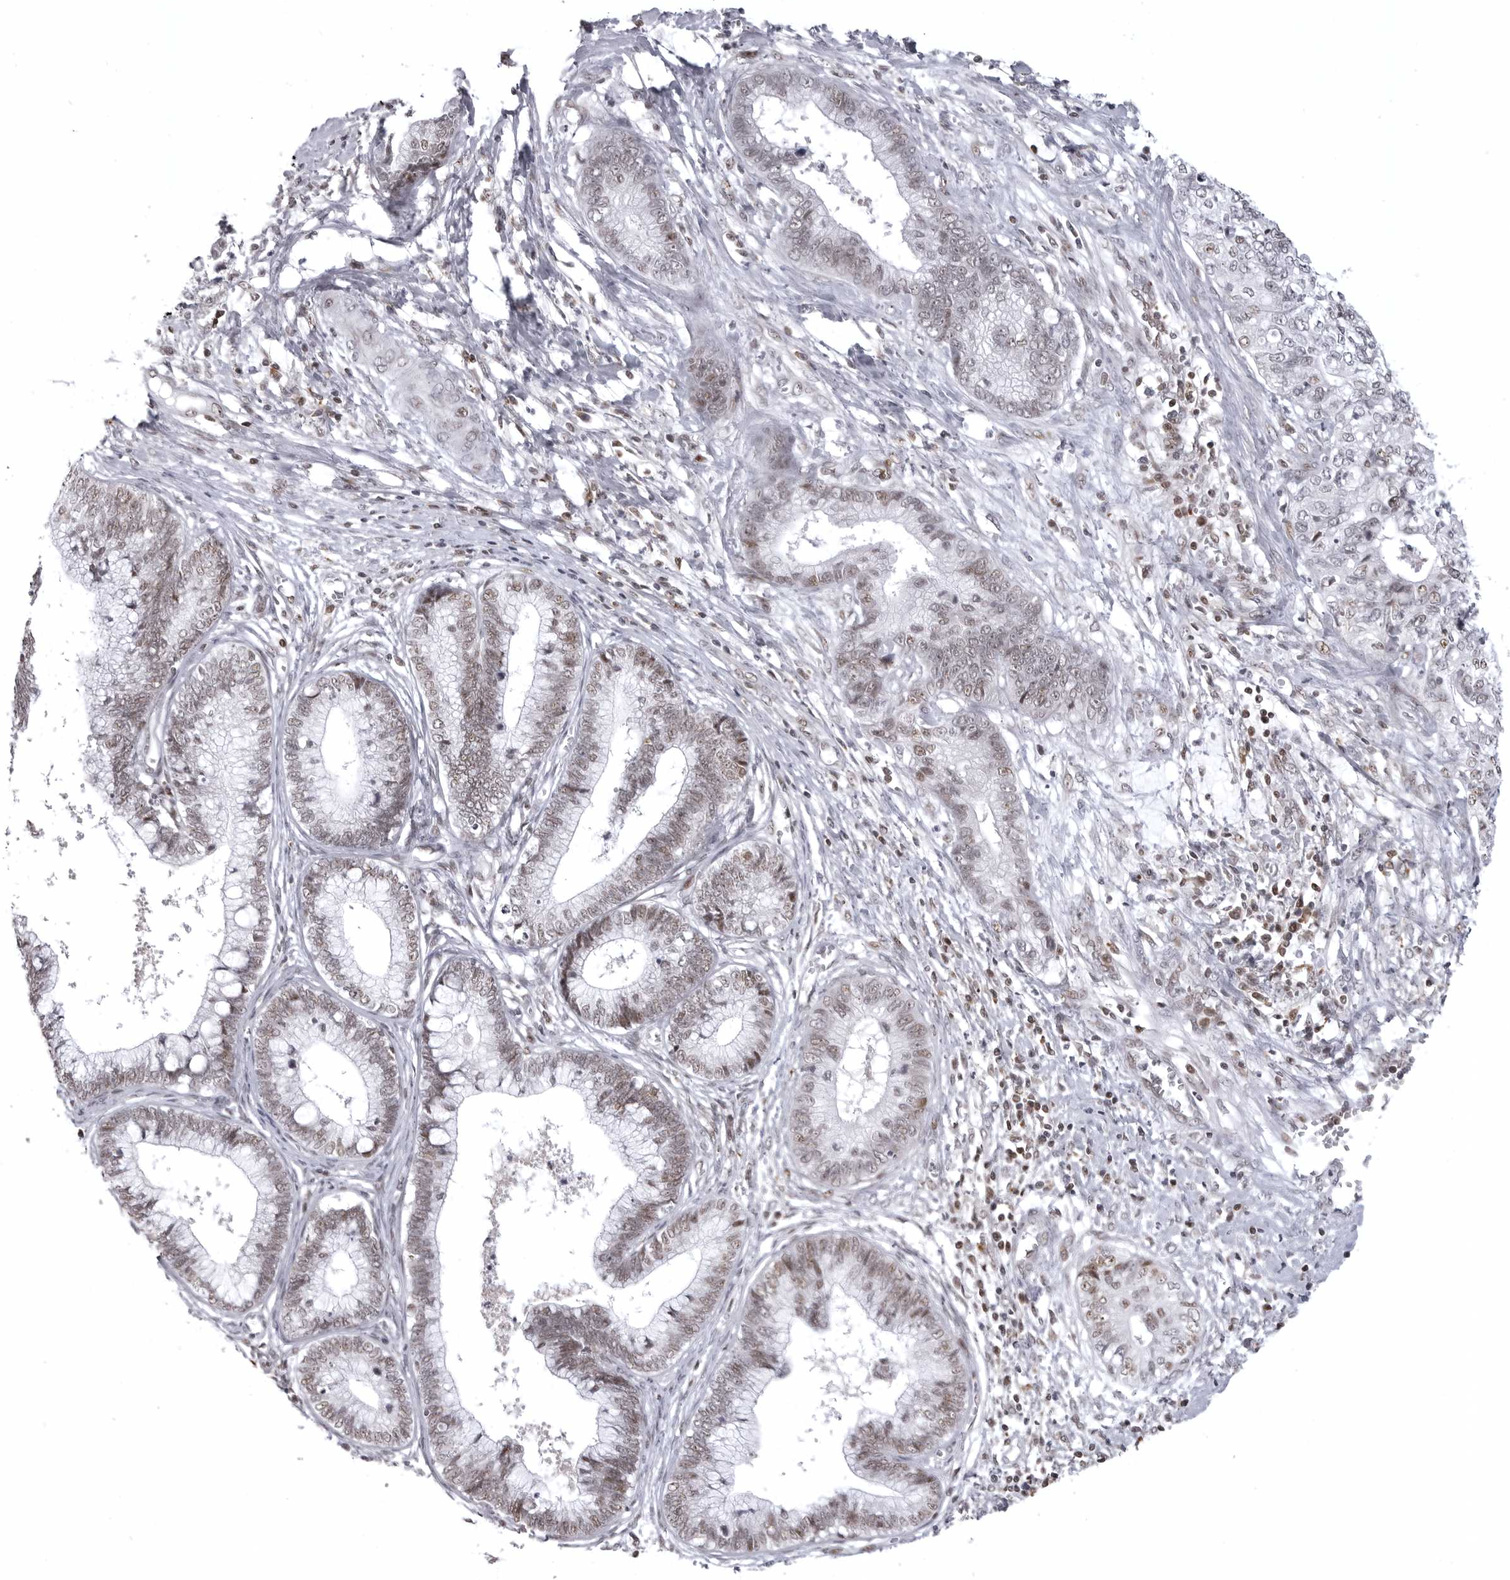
{"staining": {"intensity": "weak", "quantity": "25%-75%", "location": "nuclear"}, "tissue": "cervical cancer", "cell_type": "Tumor cells", "image_type": "cancer", "snomed": [{"axis": "morphology", "description": "Adenocarcinoma, NOS"}, {"axis": "topography", "description": "Cervix"}], "caption": "Immunohistochemical staining of human cervical cancer shows weak nuclear protein positivity in approximately 25%-75% of tumor cells.", "gene": "WRAP53", "patient": {"sex": "female", "age": 44}}